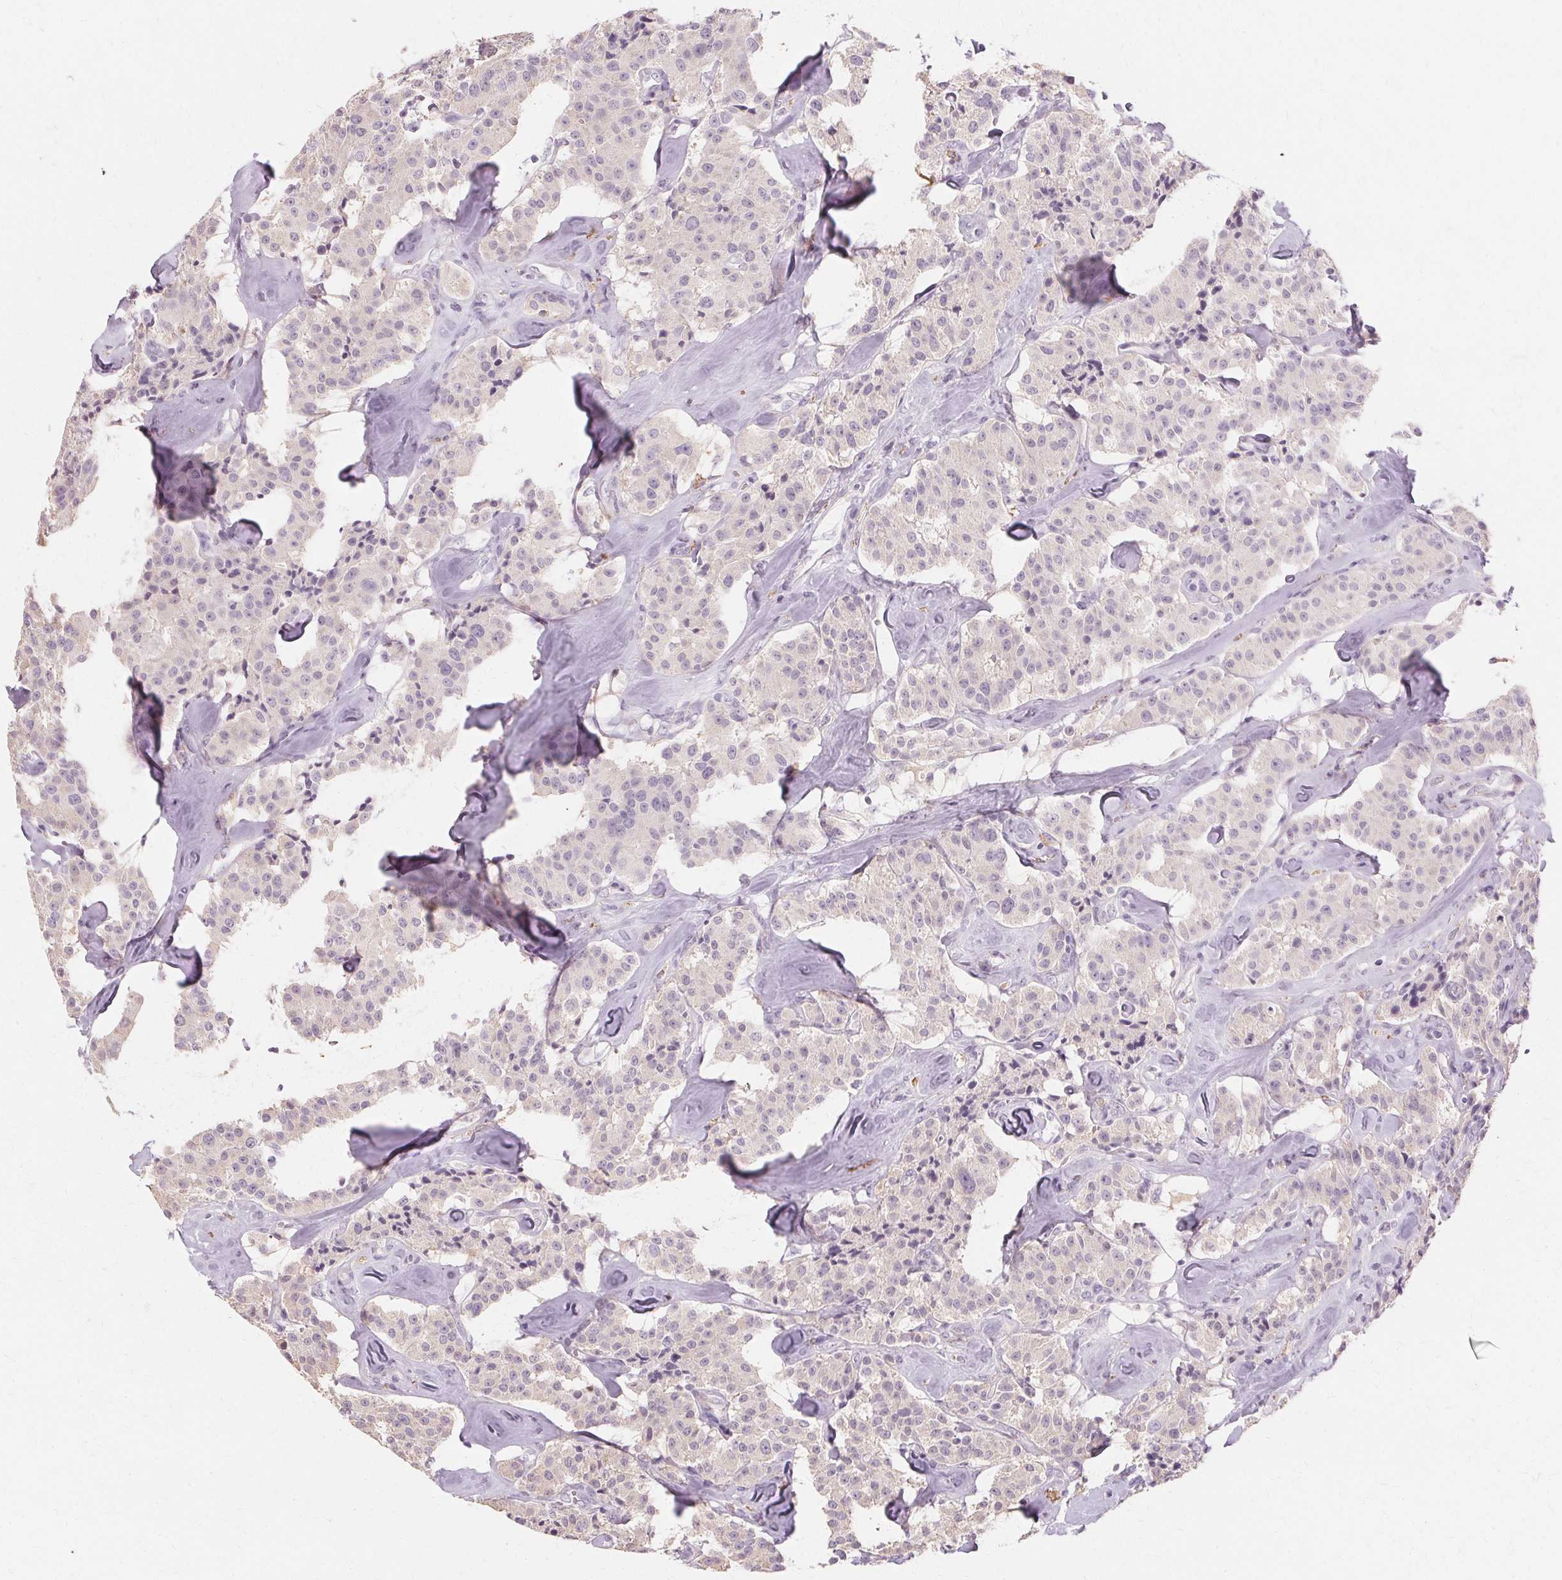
{"staining": {"intensity": "negative", "quantity": "none", "location": "none"}, "tissue": "carcinoid", "cell_type": "Tumor cells", "image_type": "cancer", "snomed": [{"axis": "morphology", "description": "Carcinoid, malignant, NOS"}, {"axis": "topography", "description": "Pancreas"}], "caption": "IHC of malignant carcinoid shows no positivity in tumor cells. Brightfield microscopy of immunohistochemistry stained with DAB (brown) and hematoxylin (blue), captured at high magnification.", "gene": "IFNGR1", "patient": {"sex": "male", "age": 41}}